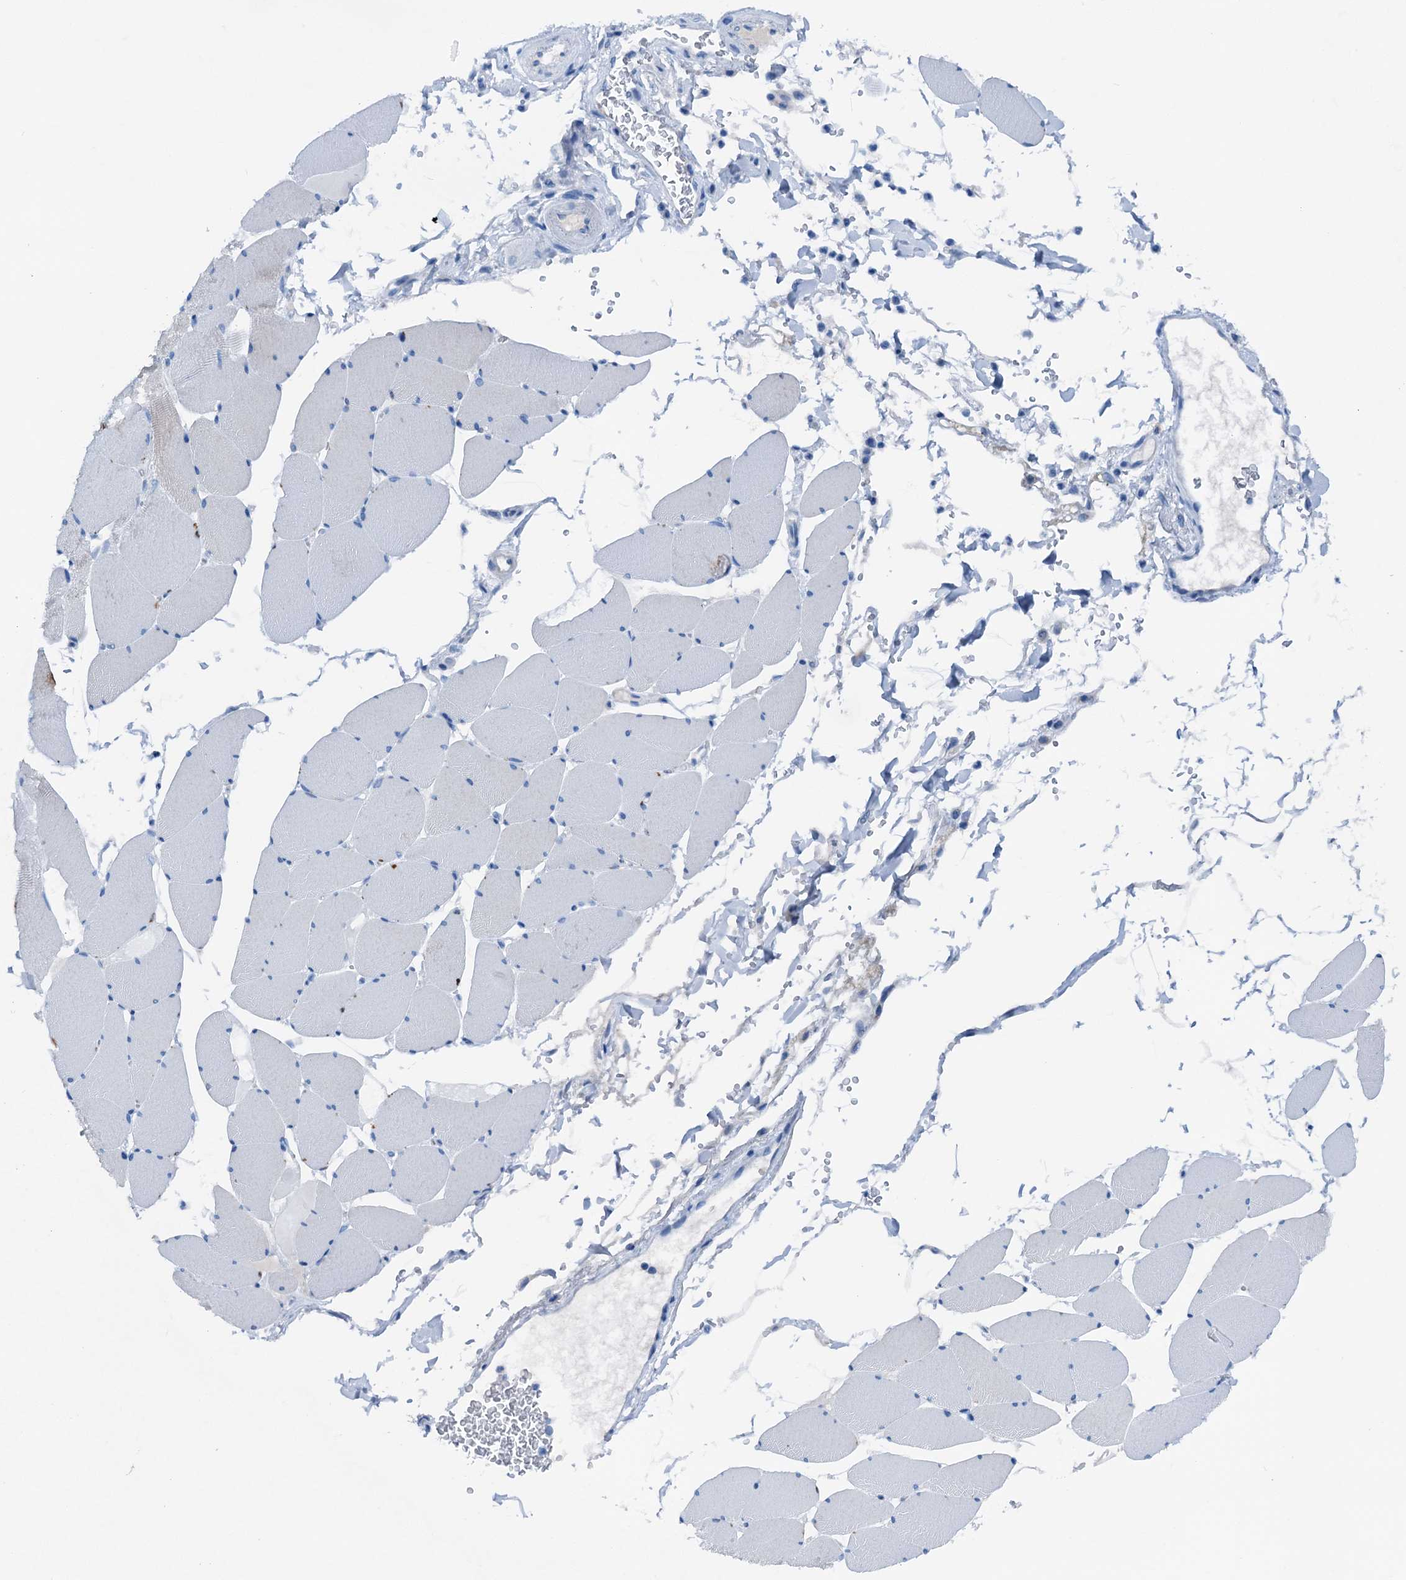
{"staining": {"intensity": "moderate", "quantity": "<25%", "location": "cytoplasmic/membranous"}, "tissue": "skeletal muscle", "cell_type": "Myocytes", "image_type": "normal", "snomed": [{"axis": "morphology", "description": "Normal tissue, NOS"}, {"axis": "topography", "description": "Skeletal muscle"}, {"axis": "topography", "description": "Head-Neck"}], "caption": "A brown stain labels moderate cytoplasmic/membranous expression of a protein in myocytes of unremarkable skeletal muscle. The staining is performed using DAB brown chromogen to label protein expression. The nuclei are counter-stained blue using hematoxylin.", "gene": "C1QTNF4", "patient": {"sex": "male", "age": 66}}